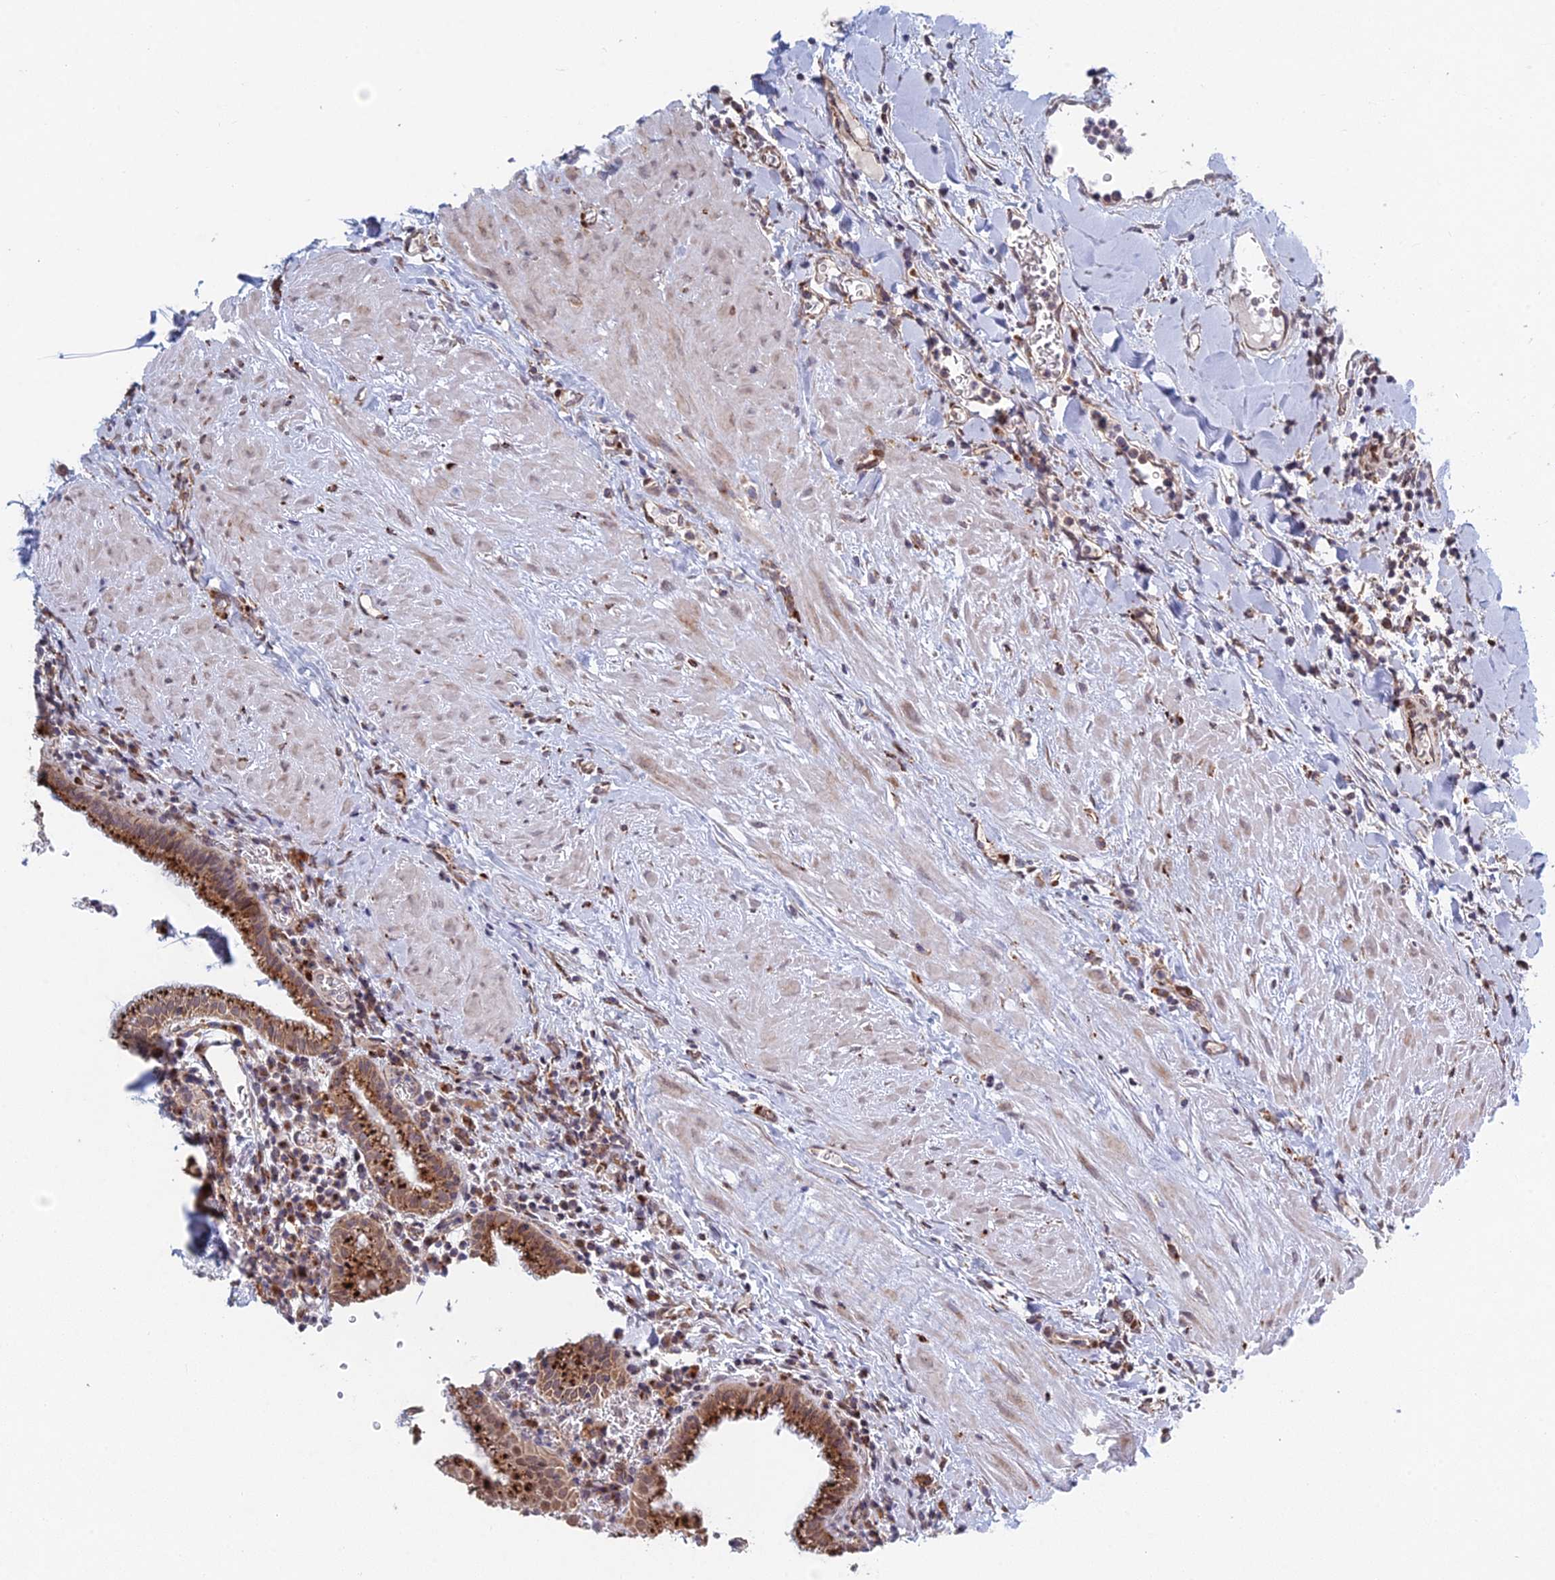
{"staining": {"intensity": "moderate", "quantity": ">75%", "location": "cytoplasmic/membranous"}, "tissue": "gallbladder", "cell_type": "Glandular cells", "image_type": "normal", "snomed": [{"axis": "morphology", "description": "Normal tissue, NOS"}, {"axis": "topography", "description": "Gallbladder"}], "caption": "A brown stain shows moderate cytoplasmic/membranous expression of a protein in glandular cells of unremarkable gallbladder. Using DAB (brown) and hematoxylin (blue) stains, captured at high magnification using brightfield microscopy.", "gene": "FOXS1", "patient": {"sex": "male", "age": 78}}